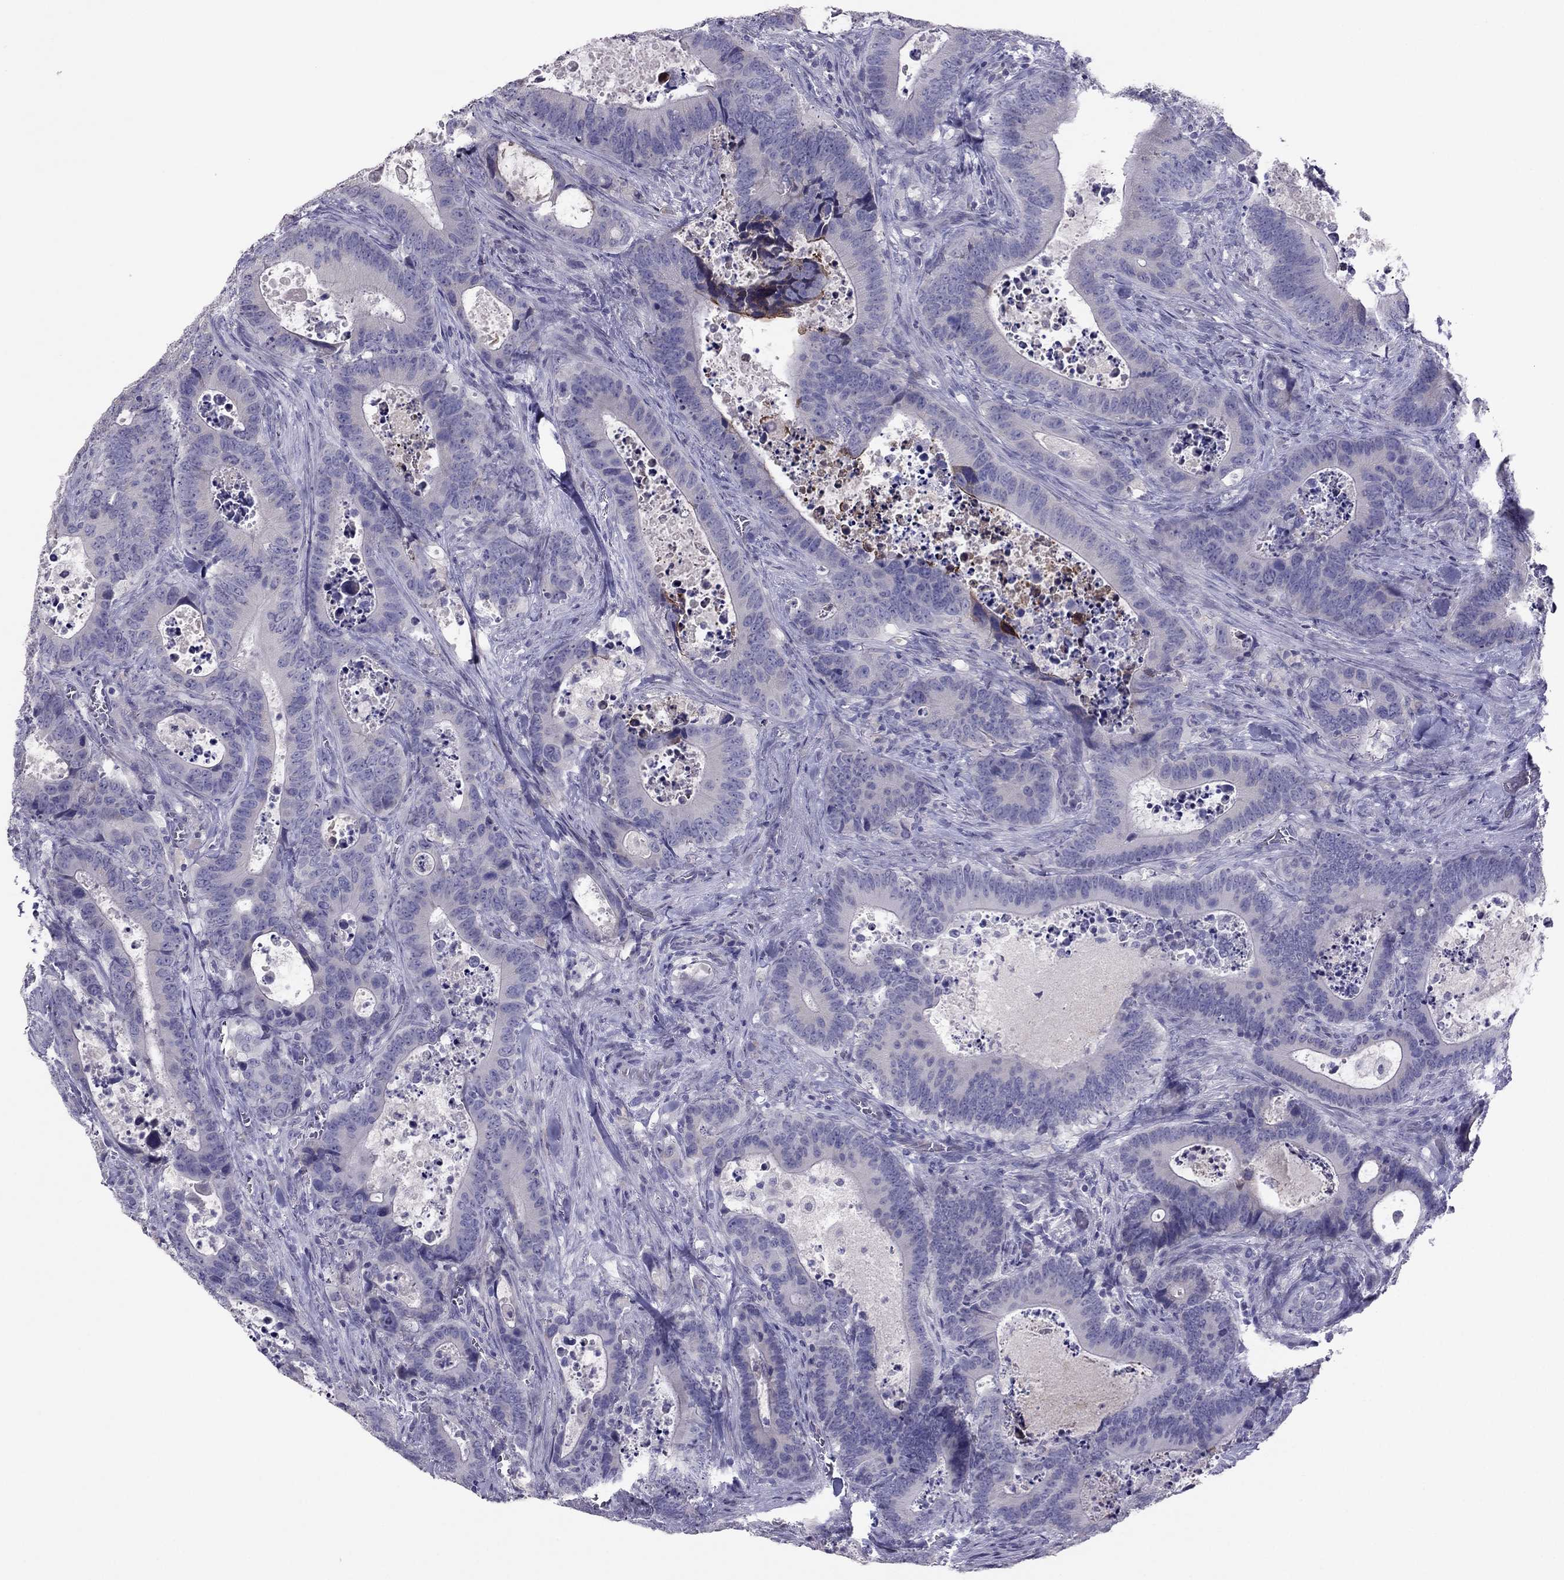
{"staining": {"intensity": "negative", "quantity": "none", "location": "none"}, "tissue": "colorectal cancer", "cell_type": "Tumor cells", "image_type": "cancer", "snomed": [{"axis": "morphology", "description": "Adenocarcinoma, NOS"}, {"axis": "topography", "description": "Colon"}], "caption": "Tumor cells are negative for brown protein staining in colorectal cancer.", "gene": "RGS8", "patient": {"sex": "female", "age": 82}}